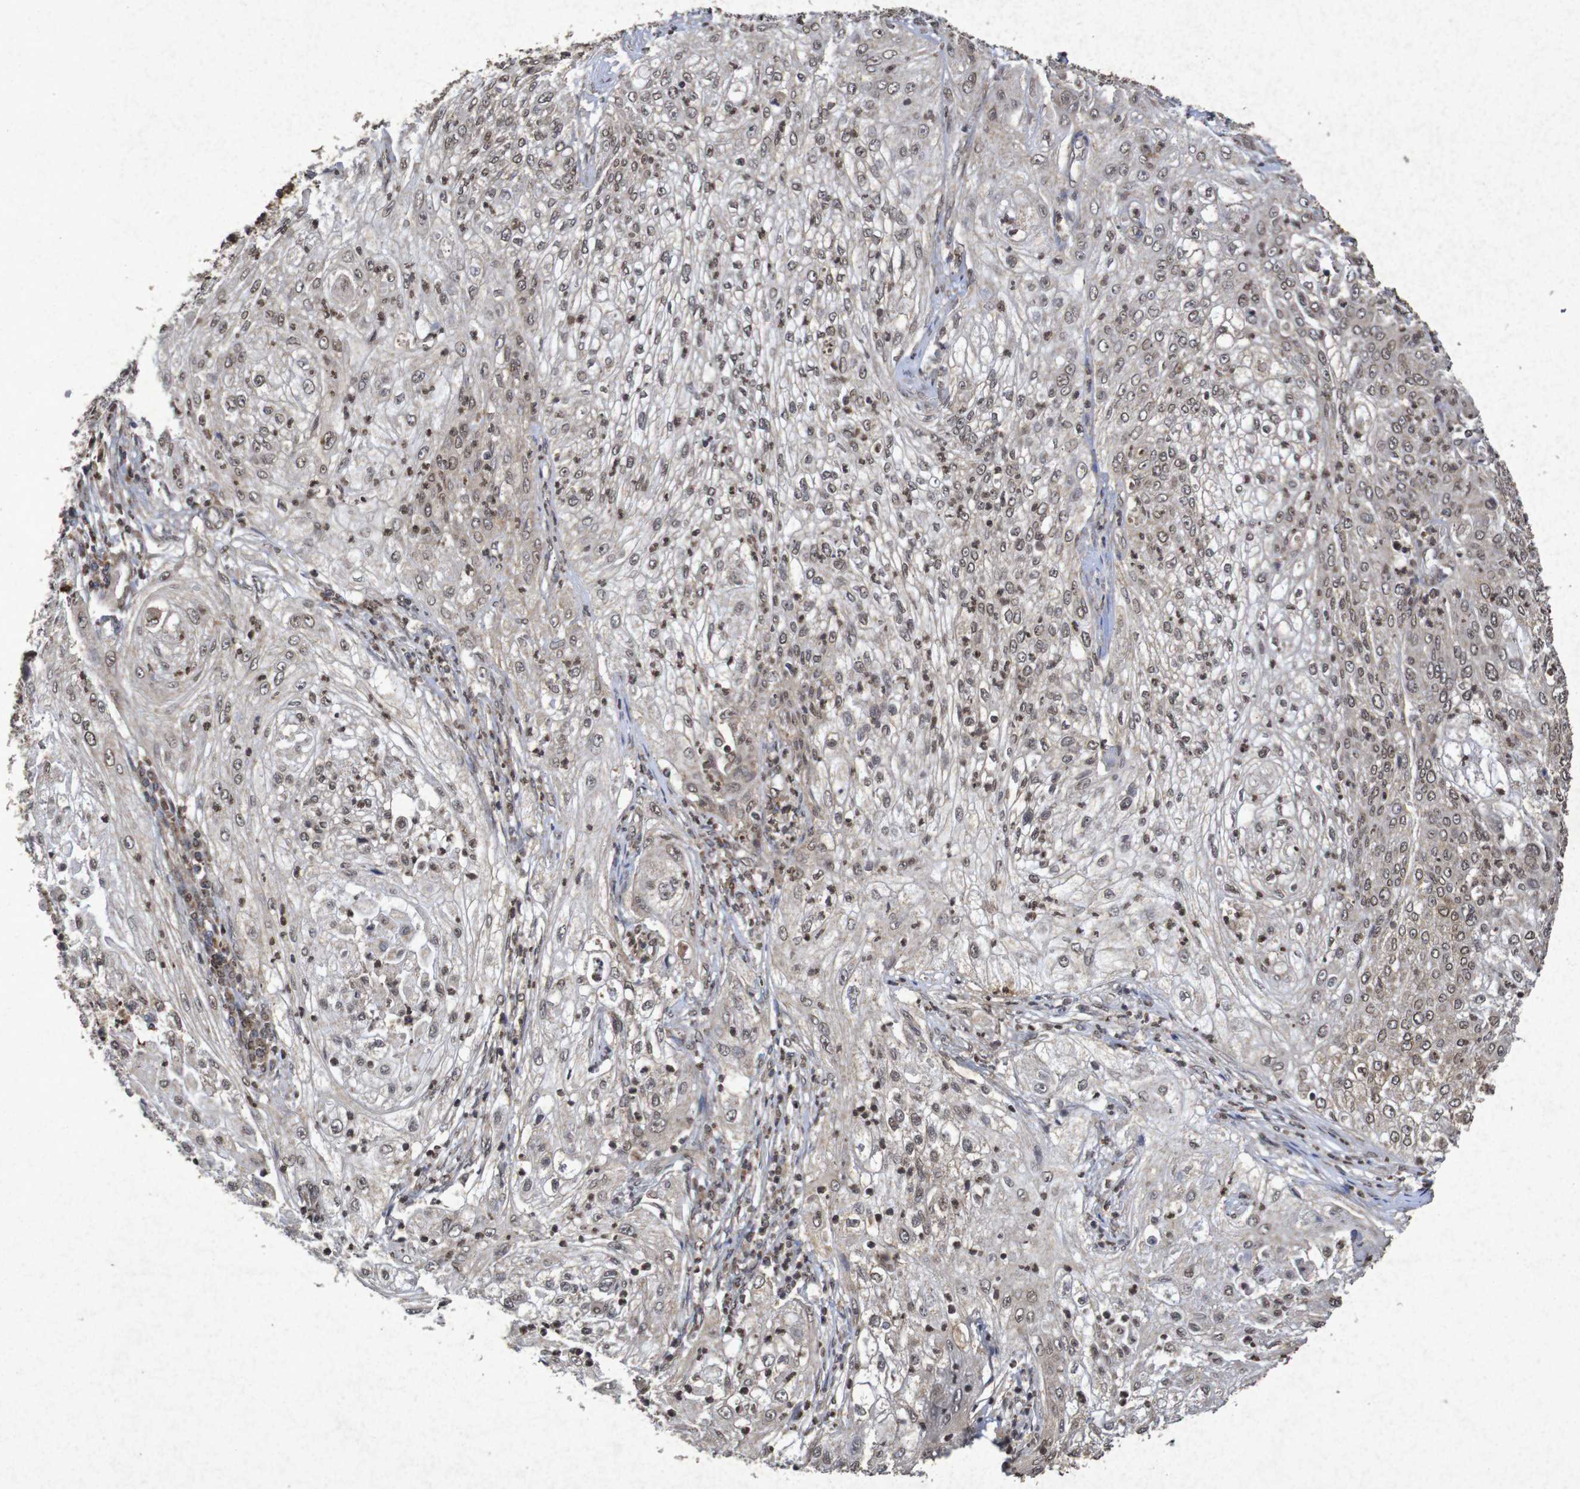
{"staining": {"intensity": "weak", "quantity": ">75%", "location": "cytoplasmic/membranous,nuclear"}, "tissue": "lung cancer", "cell_type": "Tumor cells", "image_type": "cancer", "snomed": [{"axis": "morphology", "description": "Inflammation, NOS"}, {"axis": "morphology", "description": "Squamous cell carcinoma, NOS"}, {"axis": "topography", "description": "Lymph node"}, {"axis": "topography", "description": "Soft tissue"}, {"axis": "topography", "description": "Lung"}], "caption": "DAB (3,3'-diaminobenzidine) immunohistochemical staining of human lung squamous cell carcinoma reveals weak cytoplasmic/membranous and nuclear protein positivity in approximately >75% of tumor cells.", "gene": "GUCY1A2", "patient": {"sex": "male", "age": 66}}